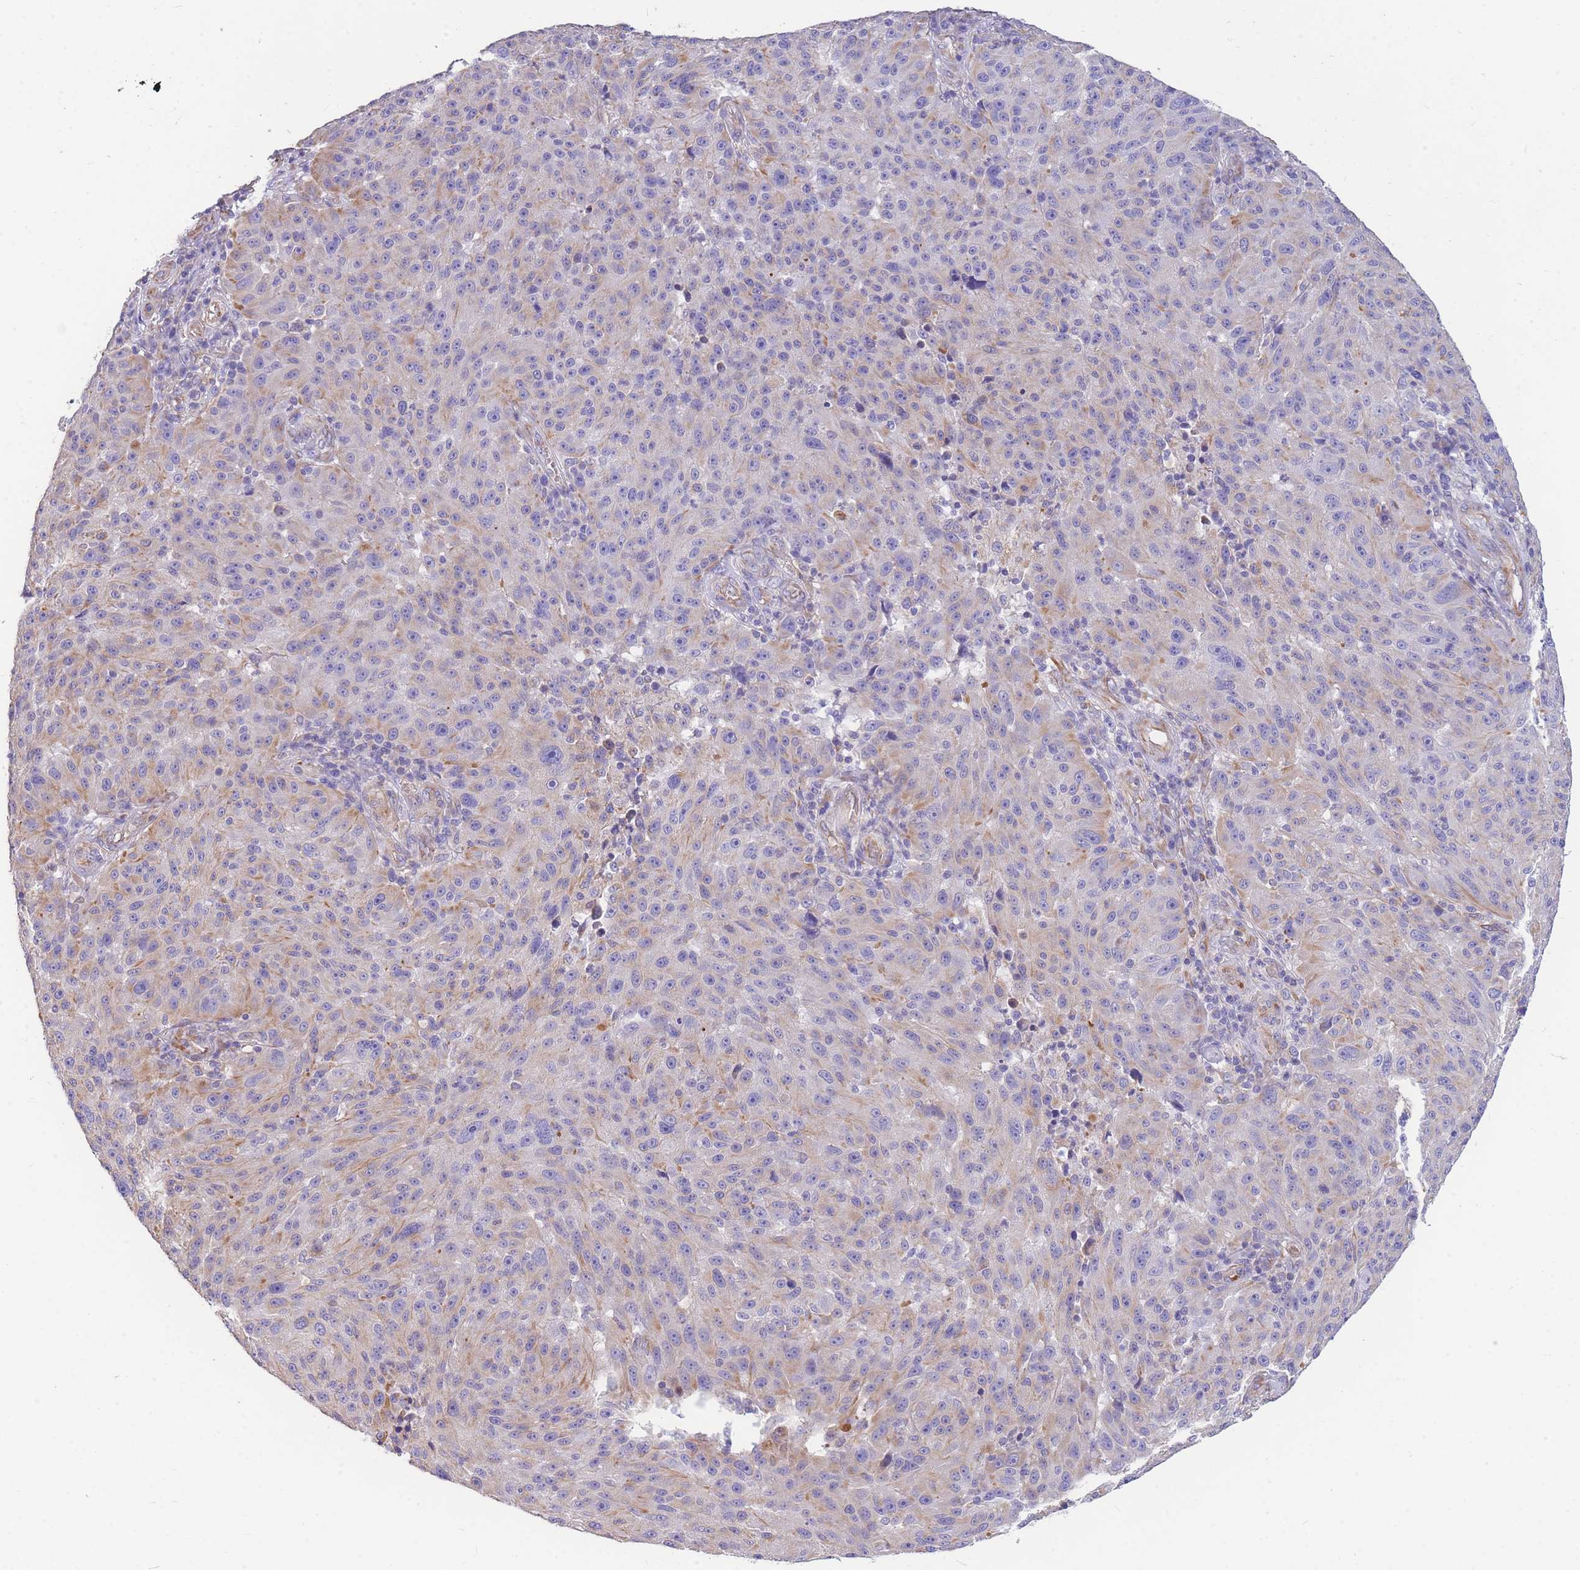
{"staining": {"intensity": "weak", "quantity": "25%-75%", "location": "cytoplasmic/membranous"}, "tissue": "melanoma", "cell_type": "Tumor cells", "image_type": "cancer", "snomed": [{"axis": "morphology", "description": "Malignant melanoma, NOS"}, {"axis": "topography", "description": "Skin"}], "caption": "Malignant melanoma was stained to show a protein in brown. There is low levels of weak cytoplasmic/membranous positivity in approximately 25%-75% of tumor cells.", "gene": "ANKRD53", "patient": {"sex": "male", "age": 53}}